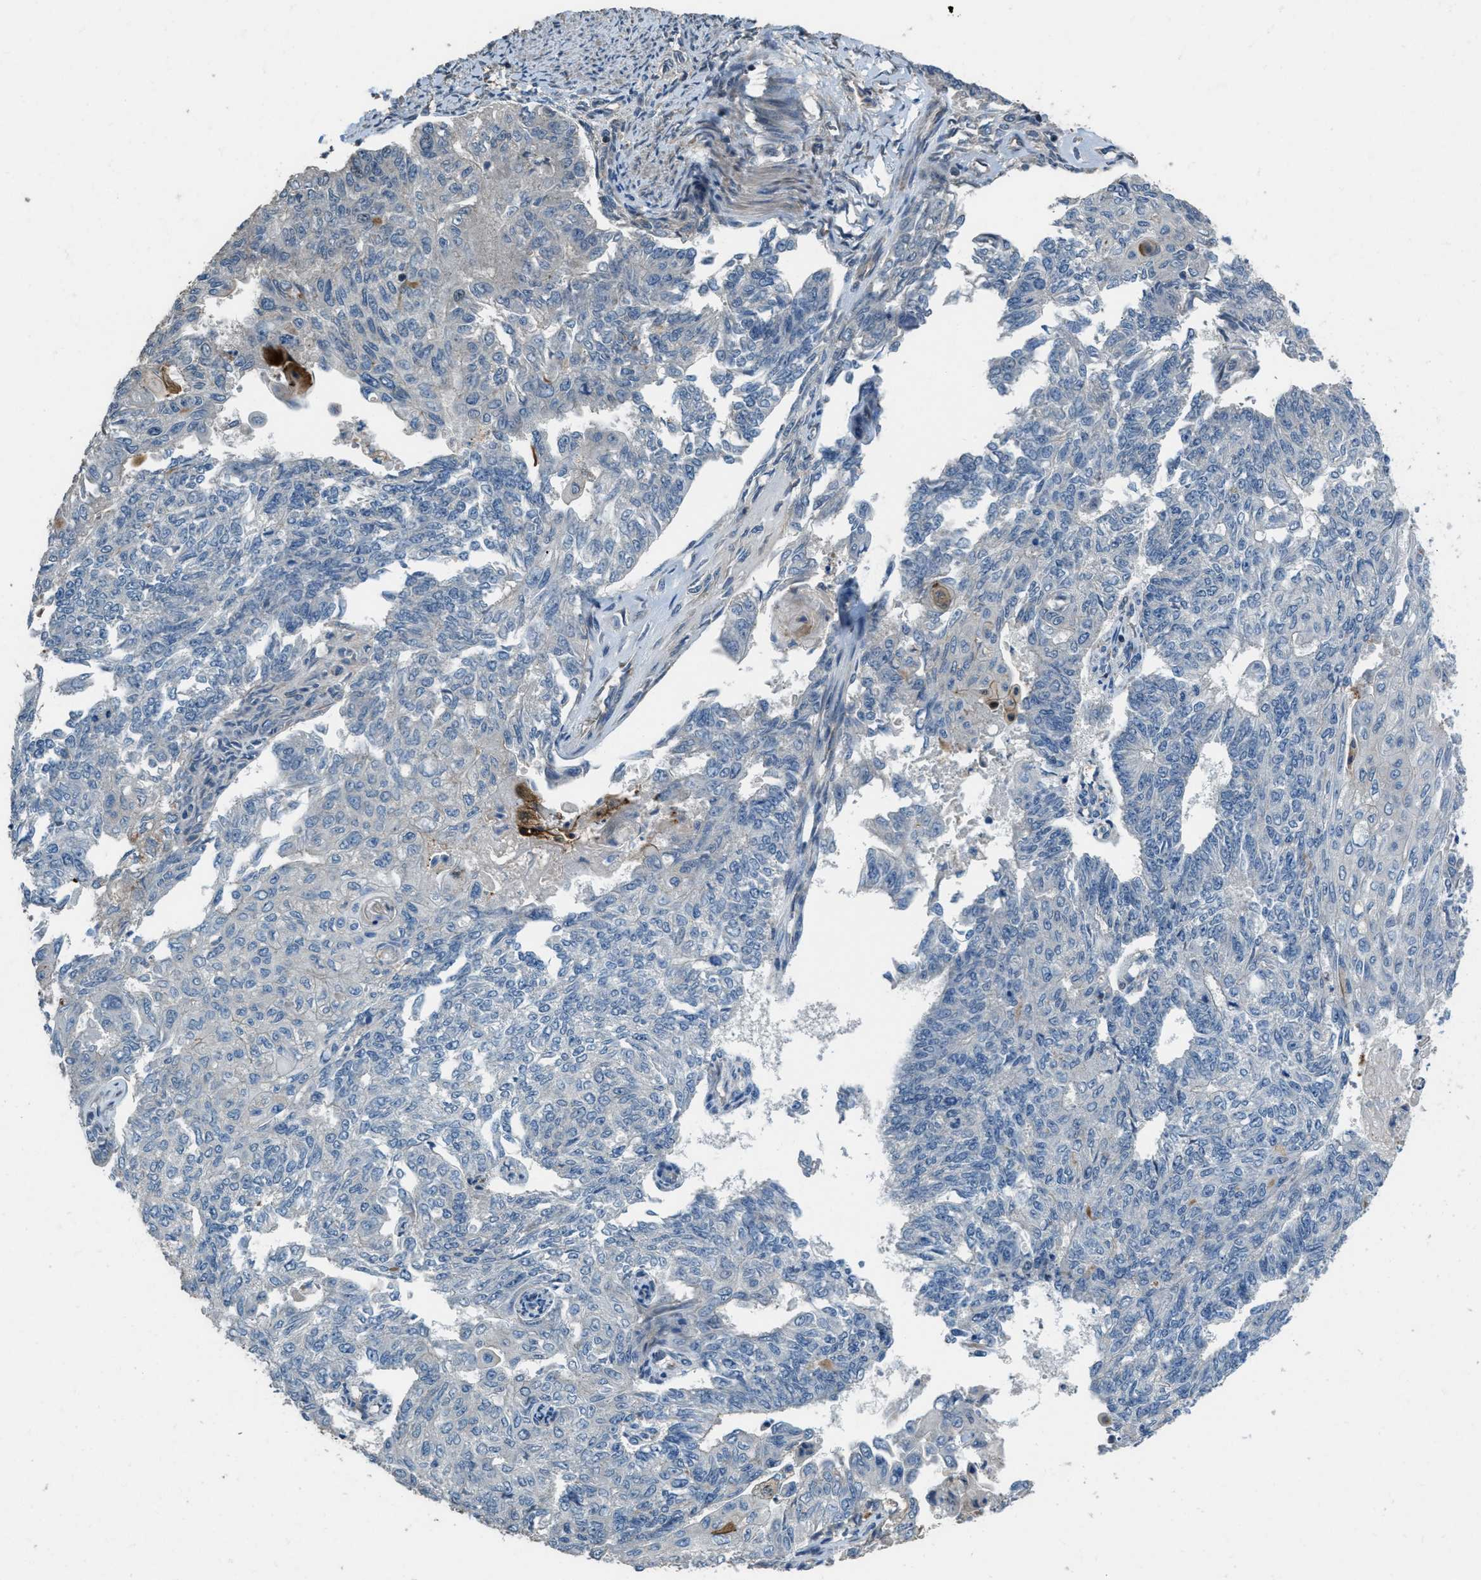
{"staining": {"intensity": "negative", "quantity": "none", "location": "none"}, "tissue": "endometrial cancer", "cell_type": "Tumor cells", "image_type": "cancer", "snomed": [{"axis": "morphology", "description": "Adenocarcinoma, NOS"}, {"axis": "topography", "description": "Endometrium"}], "caption": "This is an immunohistochemistry micrograph of endometrial cancer (adenocarcinoma). There is no staining in tumor cells.", "gene": "NAT1", "patient": {"sex": "female", "age": 32}}